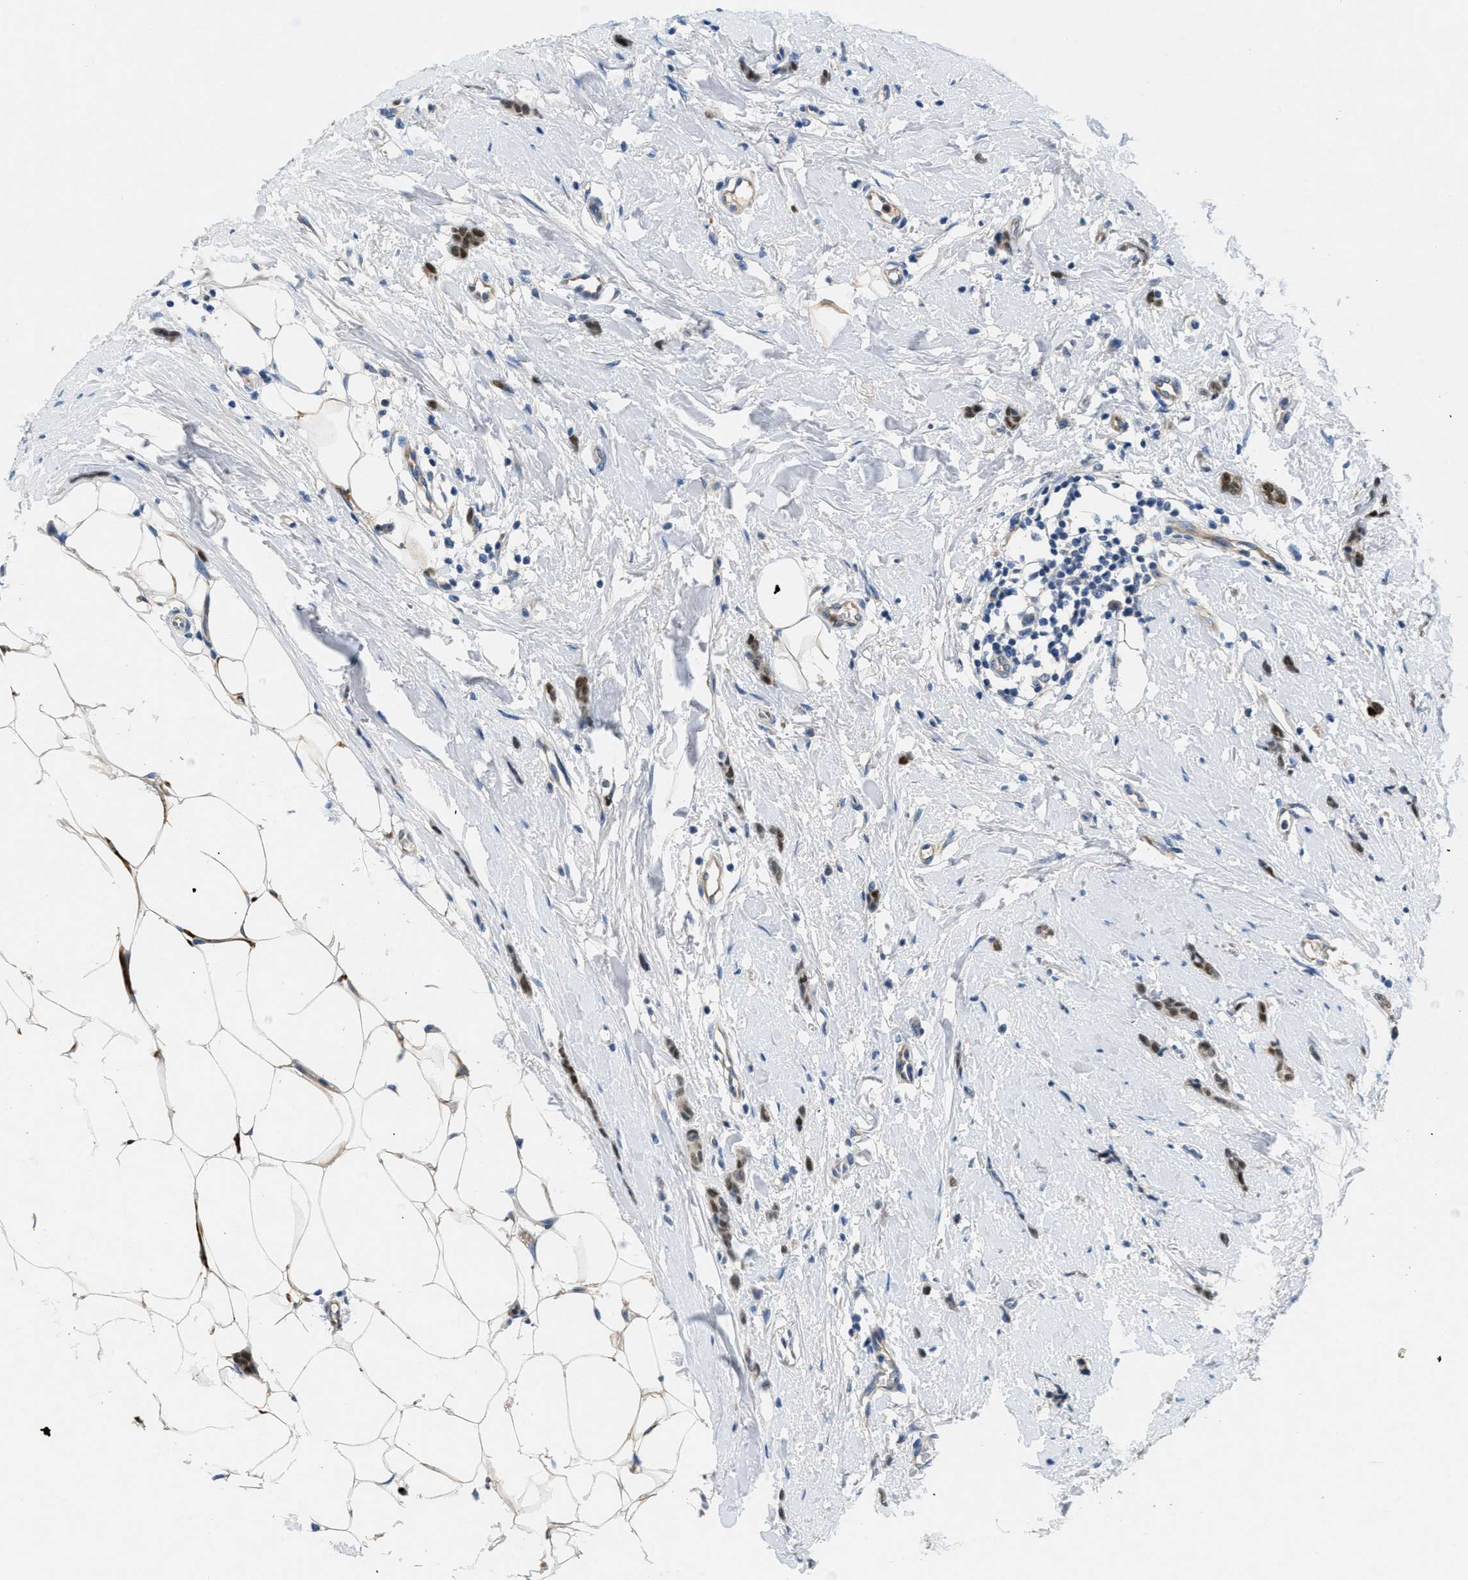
{"staining": {"intensity": "strong", "quantity": "25%-75%", "location": "nuclear"}, "tissue": "breast cancer", "cell_type": "Tumor cells", "image_type": "cancer", "snomed": [{"axis": "morphology", "description": "Lobular carcinoma"}, {"axis": "topography", "description": "Skin"}, {"axis": "topography", "description": "Breast"}], "caption": "Protein staining exhibits strong nuclear positivity in about 25%-75% of tumor cells in breast cancer.", "gene": "PGR", "patient": {"sex": "female", "age": 46}}